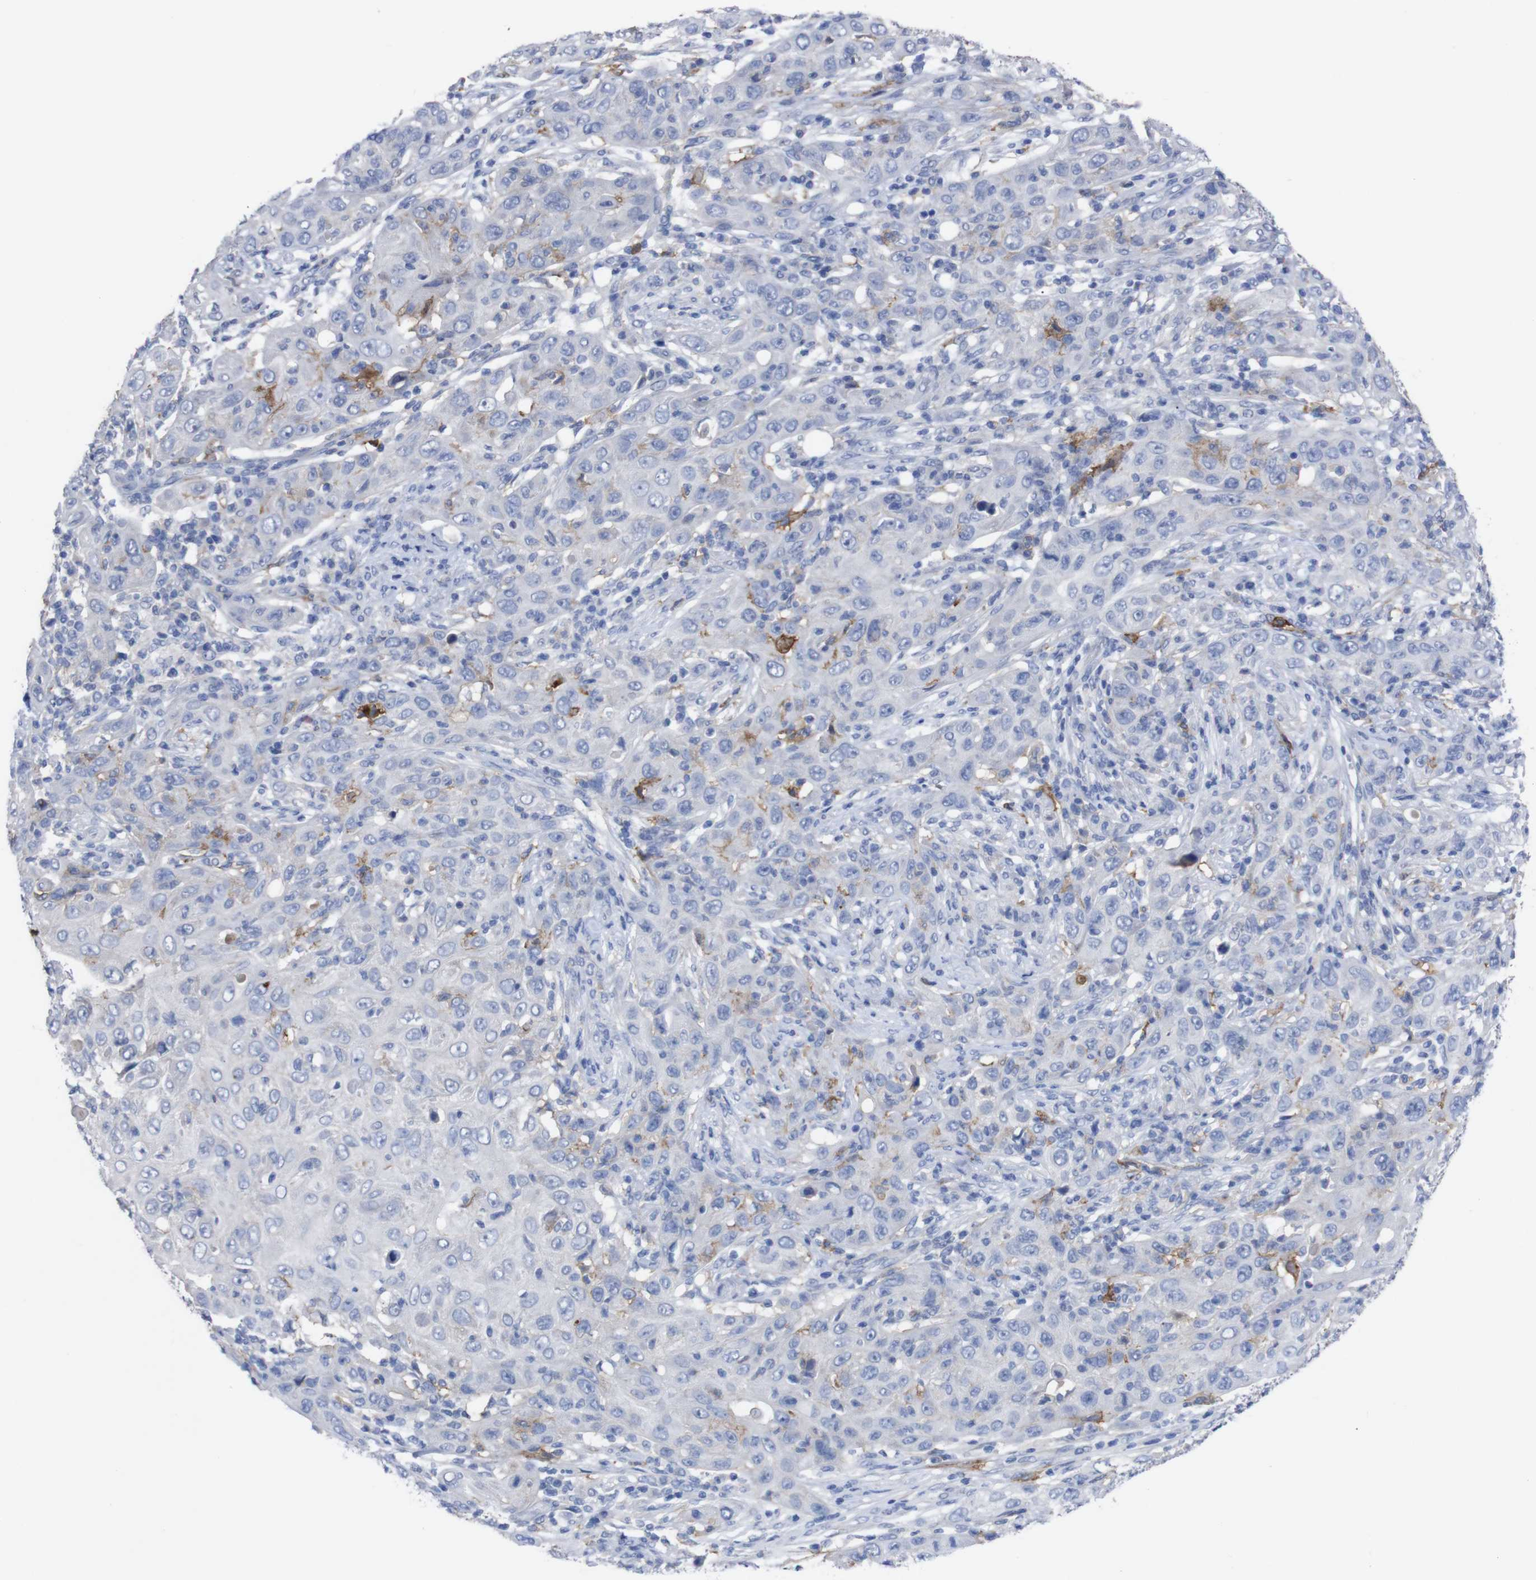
{"staining": {"intensity": "negative", "quantity": "none", "location": "none"}, "tissue": "skin cancer", "cell_type": "Tumor cells", "image_type": "cancer", "snomed": [{"axis": "morphology", "description": "Squamous cell carcinoma, NOS"}, {"axis": "topography", "description": "Skin"}], "caption": "Protein analysis of skin cancer (squamous cell carcinoma) exhibits no significant positivity in tumor cells. (DAB (3,3'-diaminobenzidine) immunohistochemistry with hematoxylin counter stain).", "gene": "C5AR1", "patient": {"sex": "female", "age": 88}}